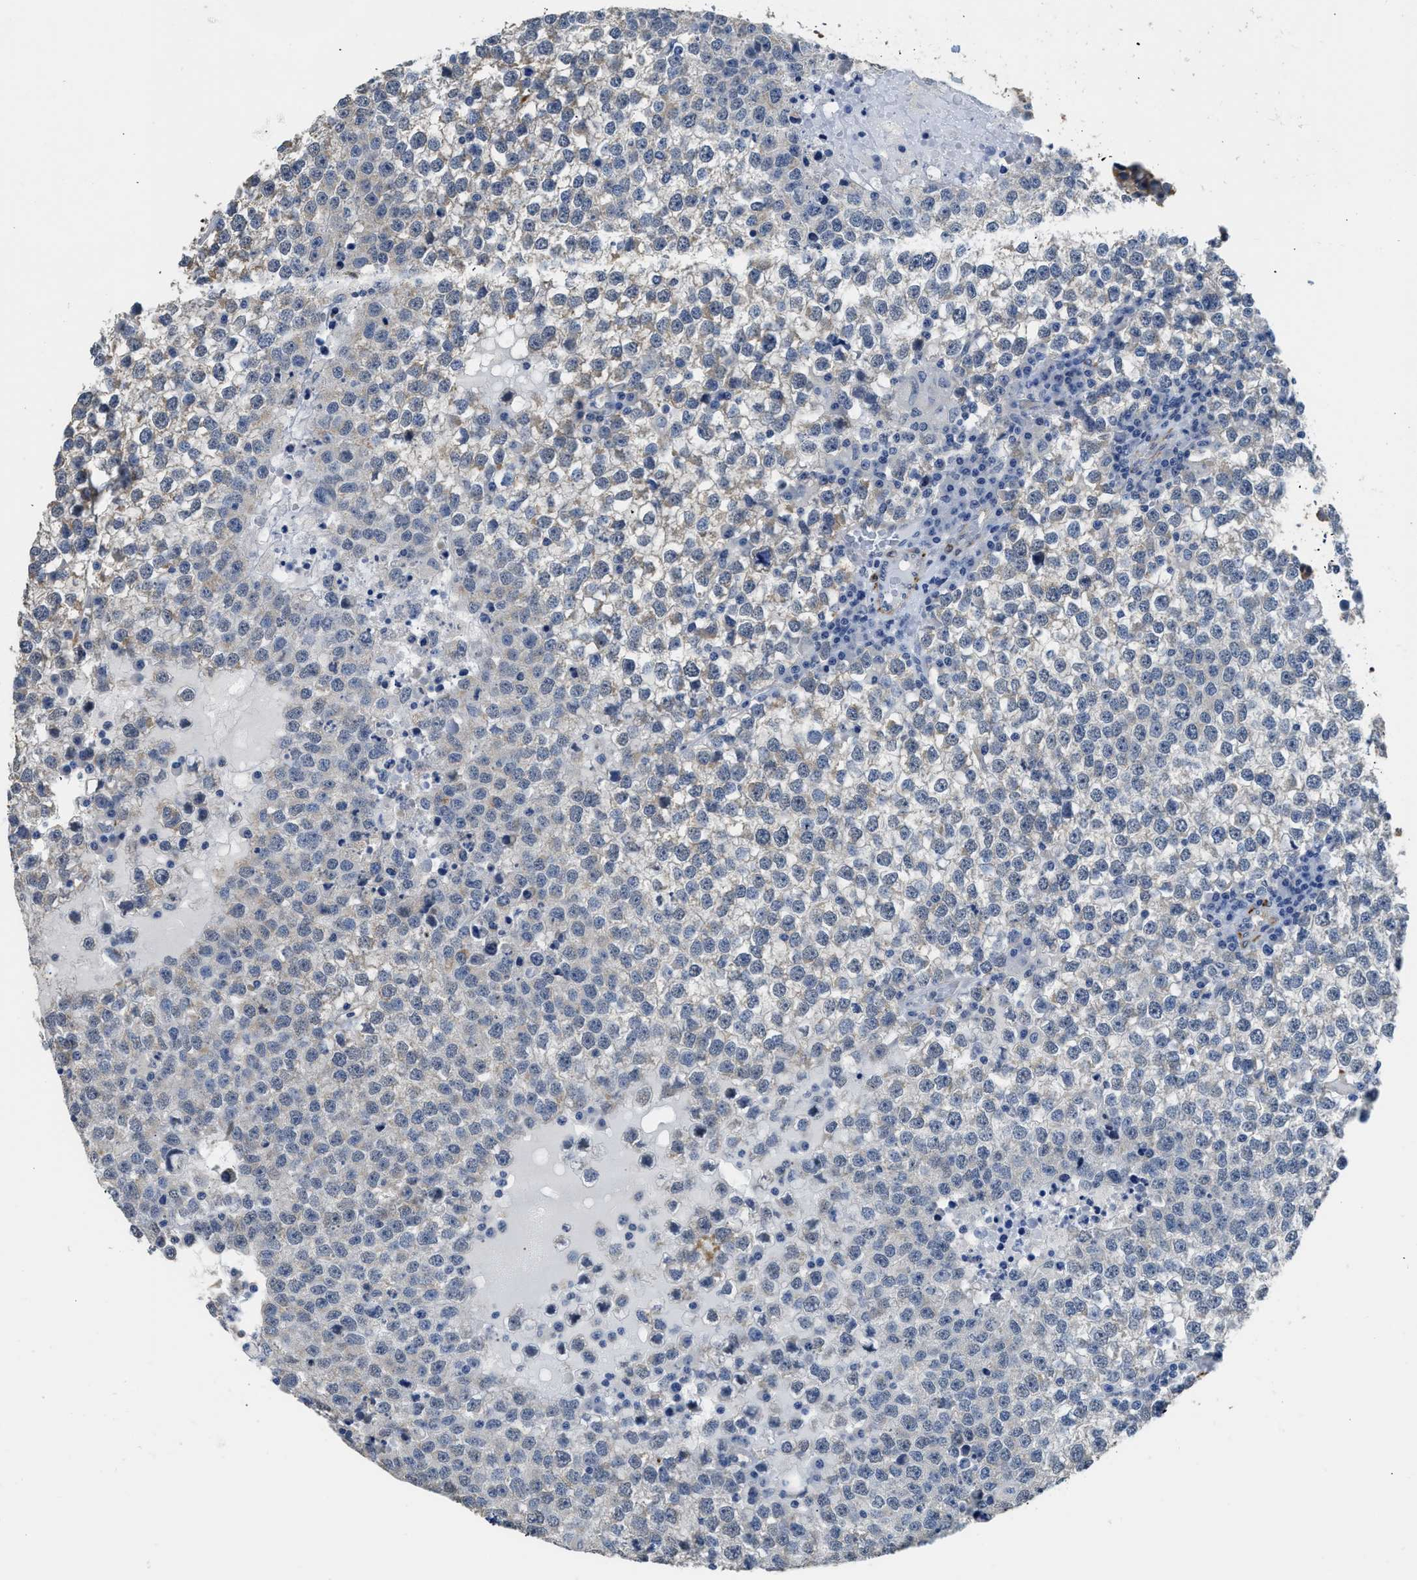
{"staining": {"intensity": "weak", "quantity": "25%-75%", "location": "cytoplasmic/membranous"}, "tissue": "testis cancer", "cell_type": "Tumor cells", "image_type": "cancer", "snomed": [{"axis": "morphology", "description": "Seminoma, NOS"}, {"axis": "topography", "description": "Testis"}], "caption": "A histopathology image of human seminoma (testis) stained for a protein shows weak cytoplasmic/membranous brown staining in tumor cells. The staining is performed using DAB brown chromogen to label protein expression. The nuclei are counter-stained blue using hematoxylin.", "gene": "ZSWIM5", "patient": {"sex": "male", "age": 65}}